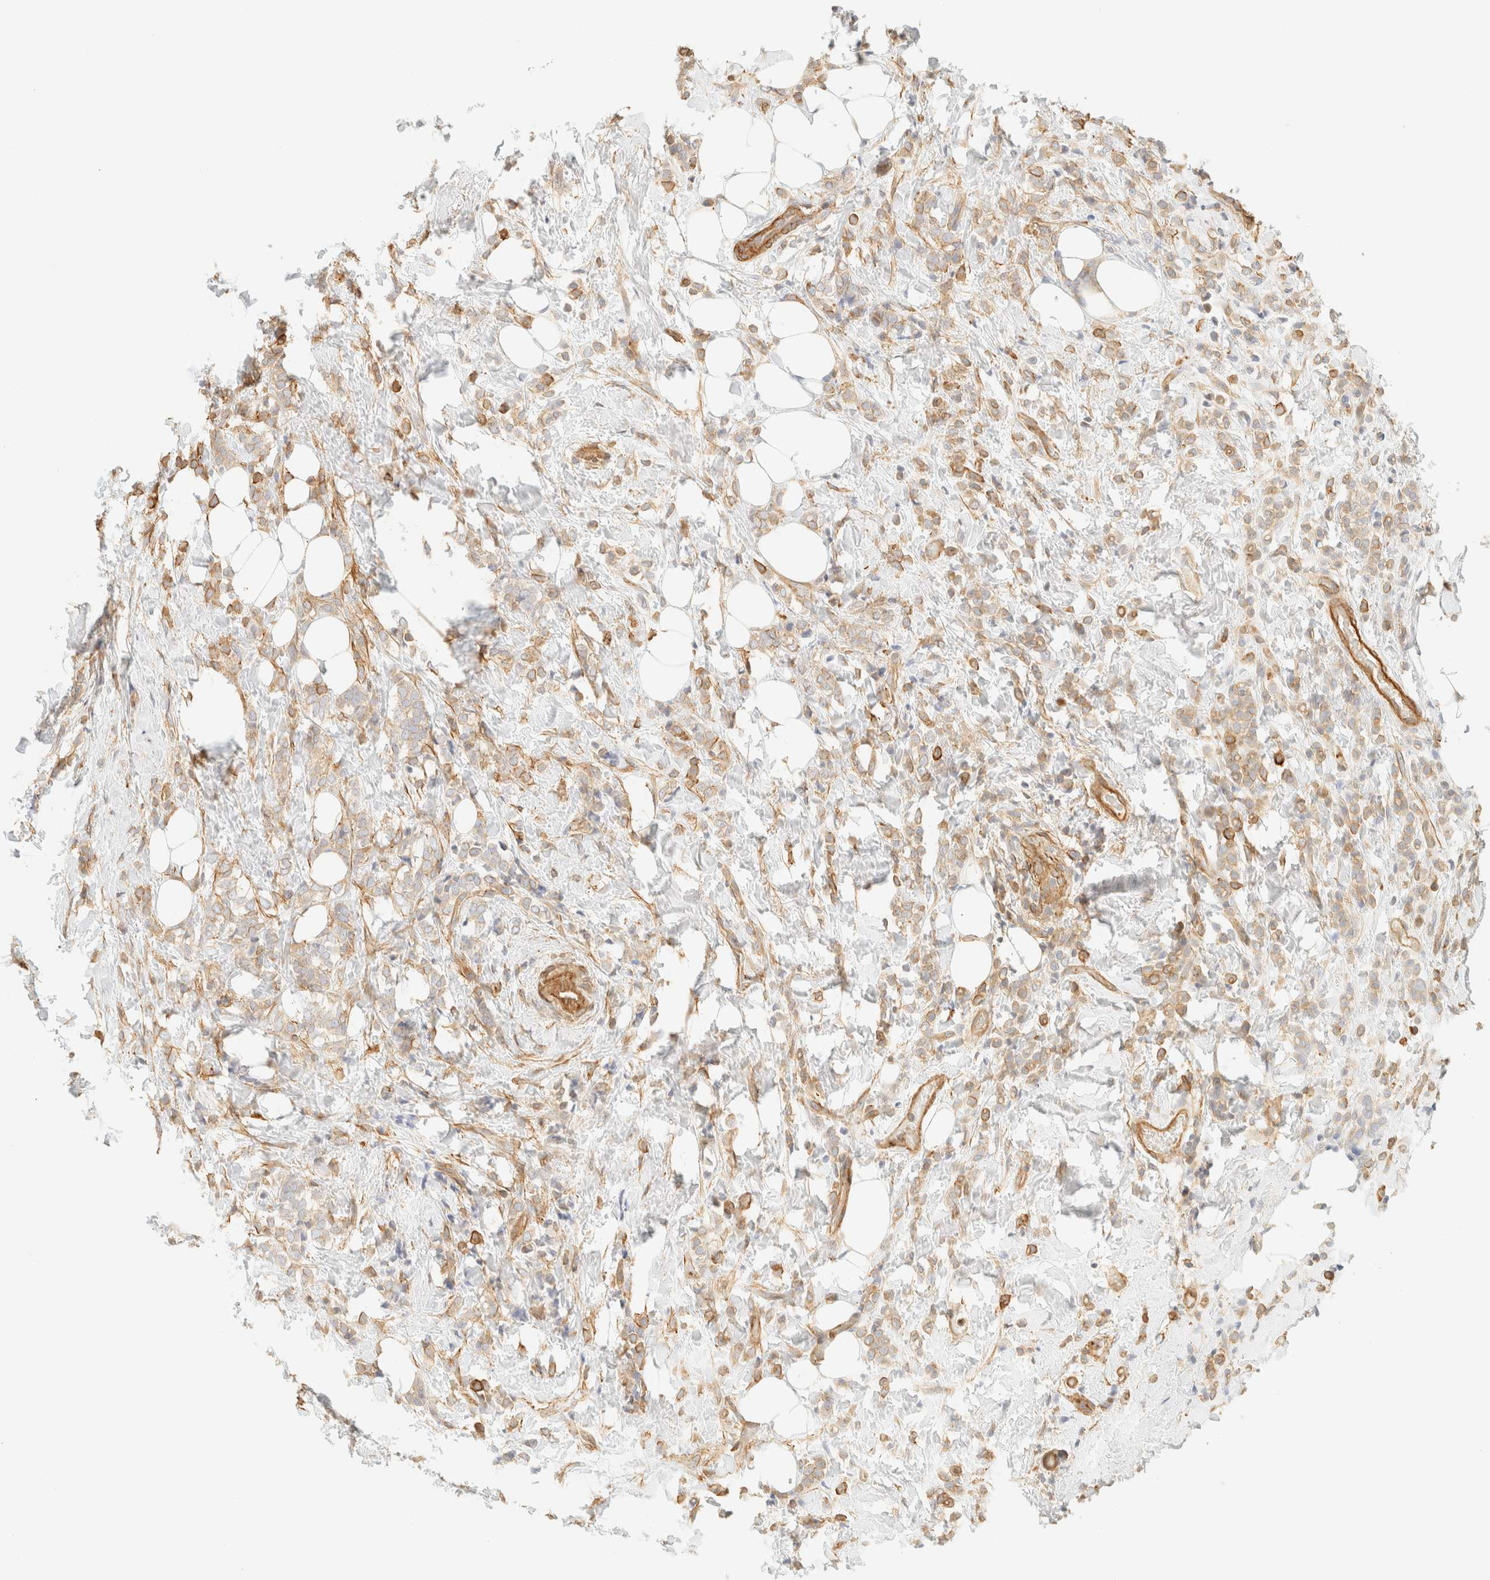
{"staining": {"intensity": "moderate", "quantity": ">75%", "location": "cytoplasmic/membranous"}, "tissue": "breast cancer", "cell_type": "Tumor cells", "image_type": "cancer", "snomed": [{"axis": "morphology", "description": "Lobular carcinoma"}, {"axis": "topography", "description": "Breast"}], "caption": "Approximately >75% of tumor cells in human breast lobular carcinoma exhibit moderate cytoplasmic/membranous protein expression as visualized by brown immunohistochemical staining.", "gene": "OTOP2", "patient": {"sex": "female", "age": 50}}